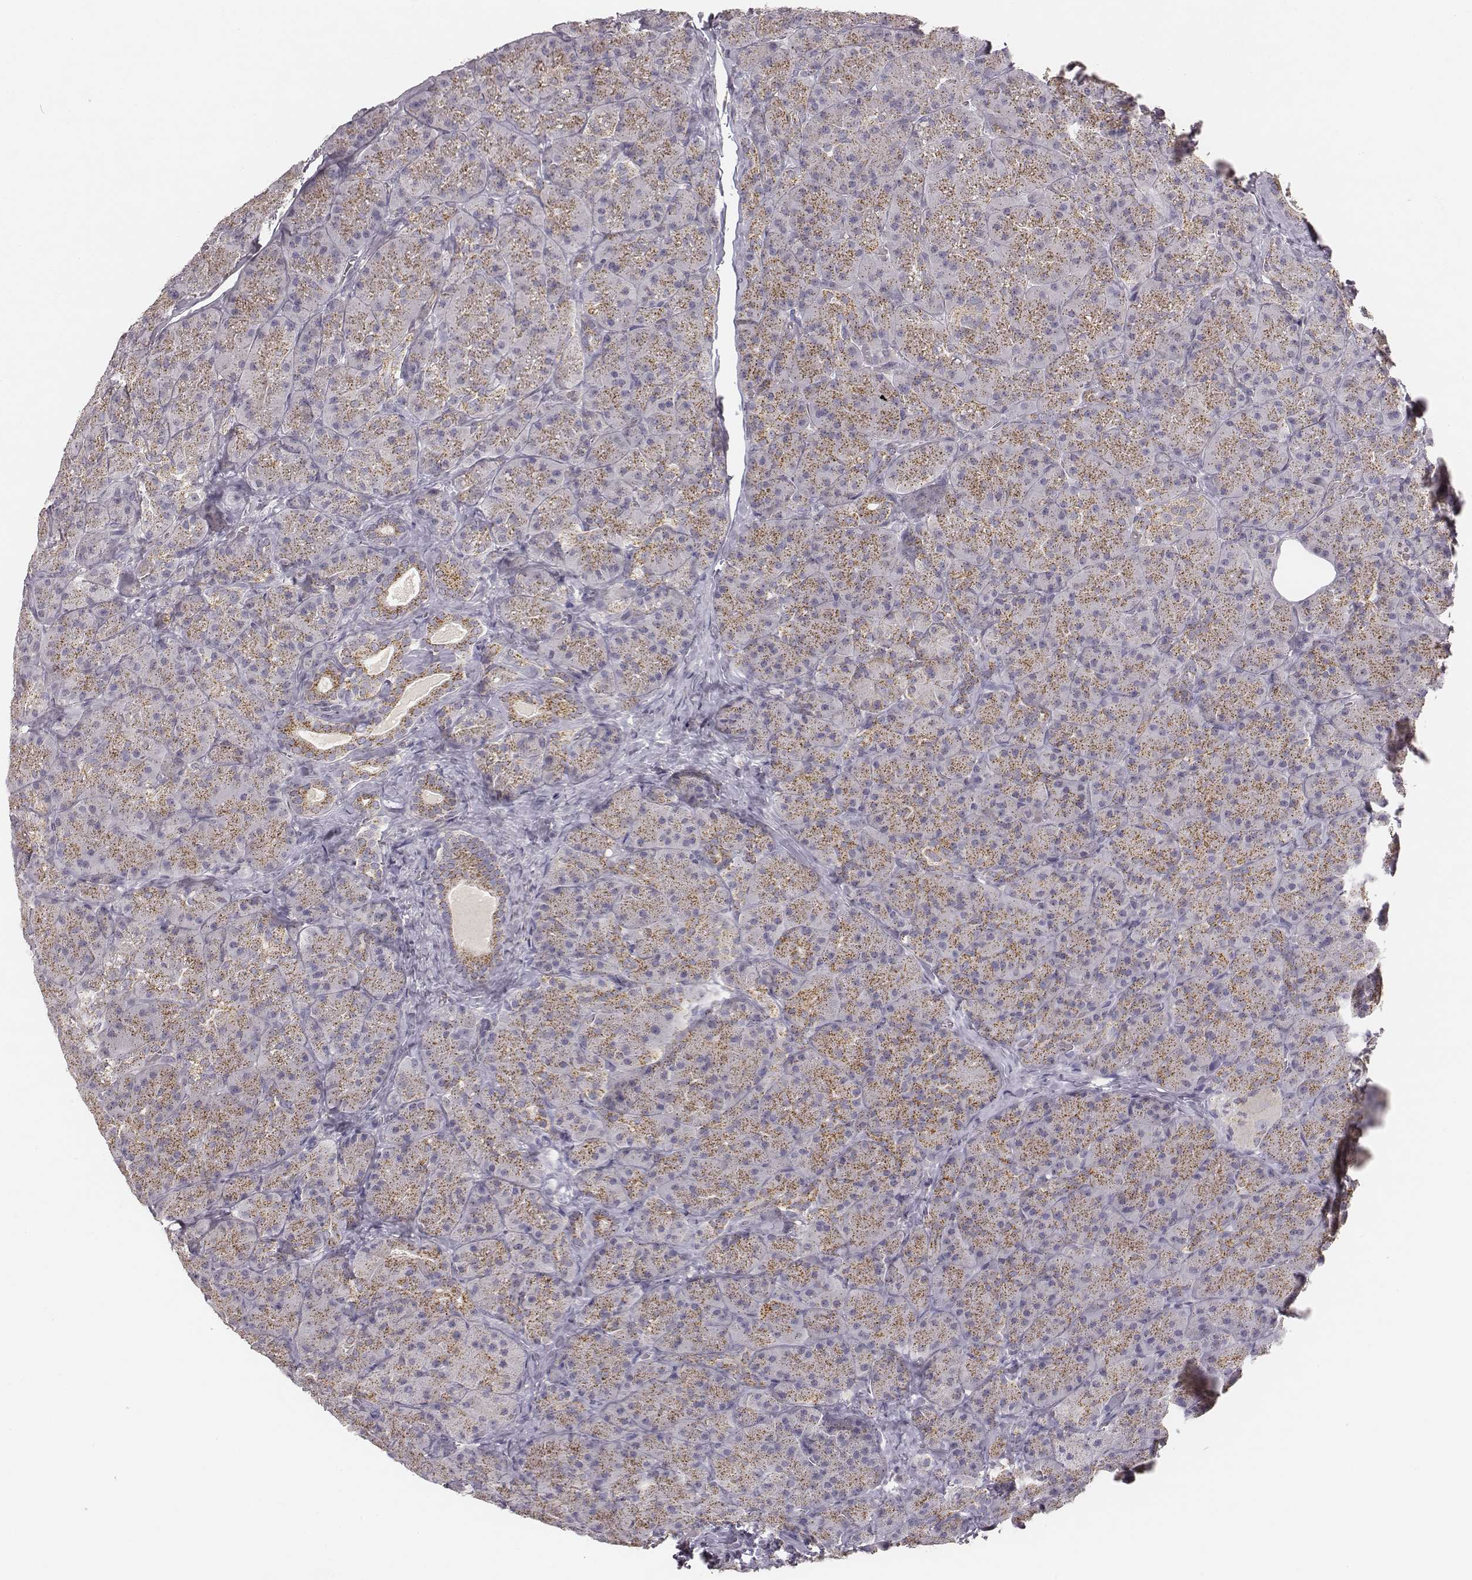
{"staining": {"intensity": "moderate", "quantity": ">75%", "location": "cytoplasmic/membranous"}, "tissue": "pancreas", "cell_type": "Exocrine glandular cells", "image_type": "normal", "snomed": [{"axis": "morphology", "description": "Normal tissue, NOS"}, {"axis": "topography", "description": "Pancreas"}], "caption": "Immunohistochemical staining of unremarkable human pancreas demonstrates >75% levels of moderate cytoplasmic/membranous protein positivity in about >75% of exocrine glandular cells. The protein is stained brown, and the nuclei are stained in blue (DAB (3,3'-diaminobenzidine) IHC with brightfield microscopy, high magnification).", "gene": "ABCD3", "patient": {"sex": "male", "age": 57}}